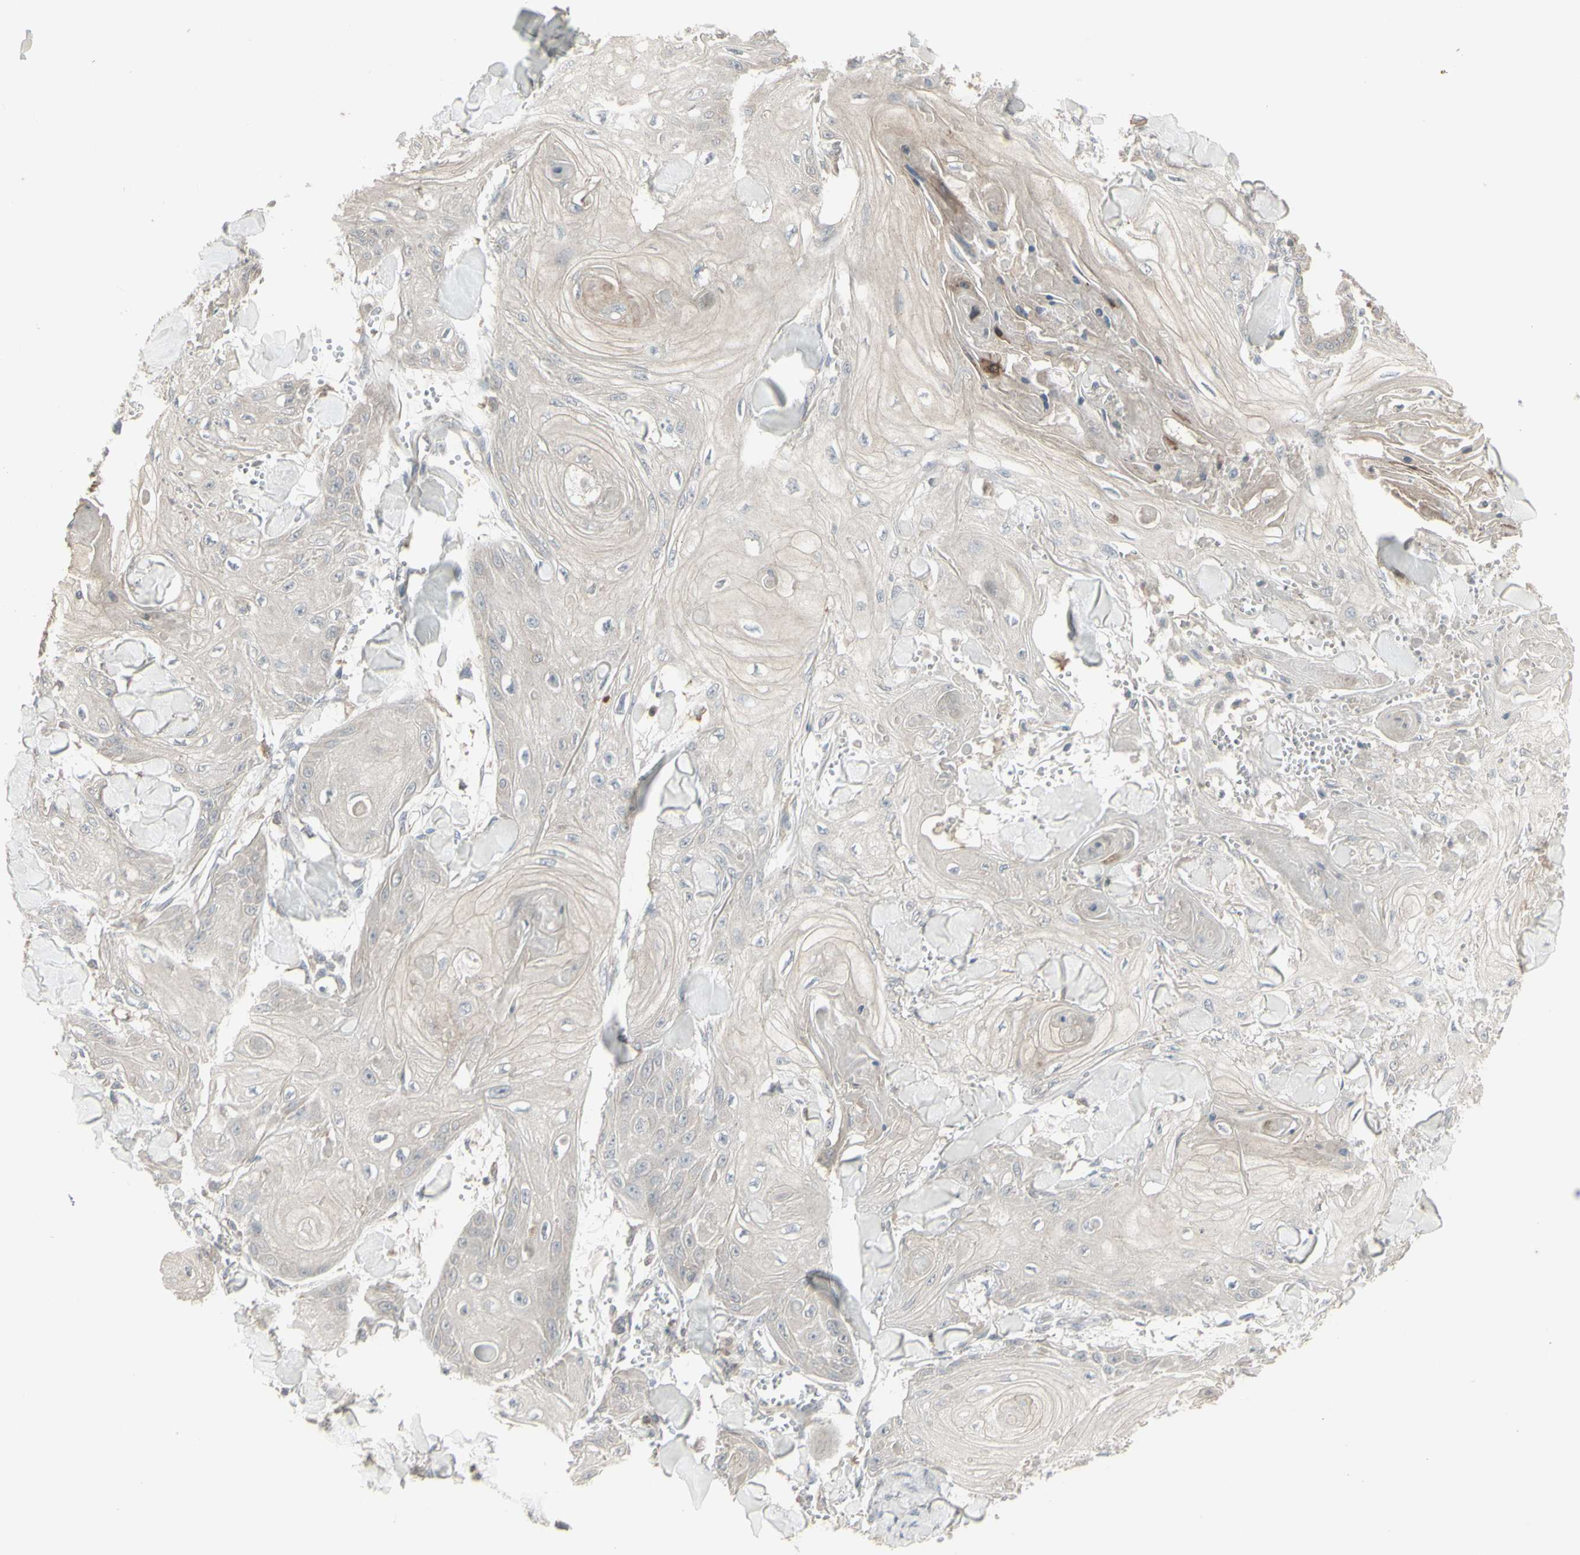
{"staining": {"intensity": "negative", "quantity": "none", "location": "none"}, "tissue": "skin cancer", "cell_type": "Tumor cells", "image_type": "cancer", "snomed": [{"axis": "morphology", "description": "Squamous cell carcinoma, NOS"}, {"axis": "topography", "description": "Skin"}], "caption": "This photomicrograph is of skin cancer stained with immunohistochemistry to label a protein in brown with the nuclei are counter-stained blue. There is no staining in tumor cells.", "gene": "CSK", "patient": {"sex": "male", "age": 74}}